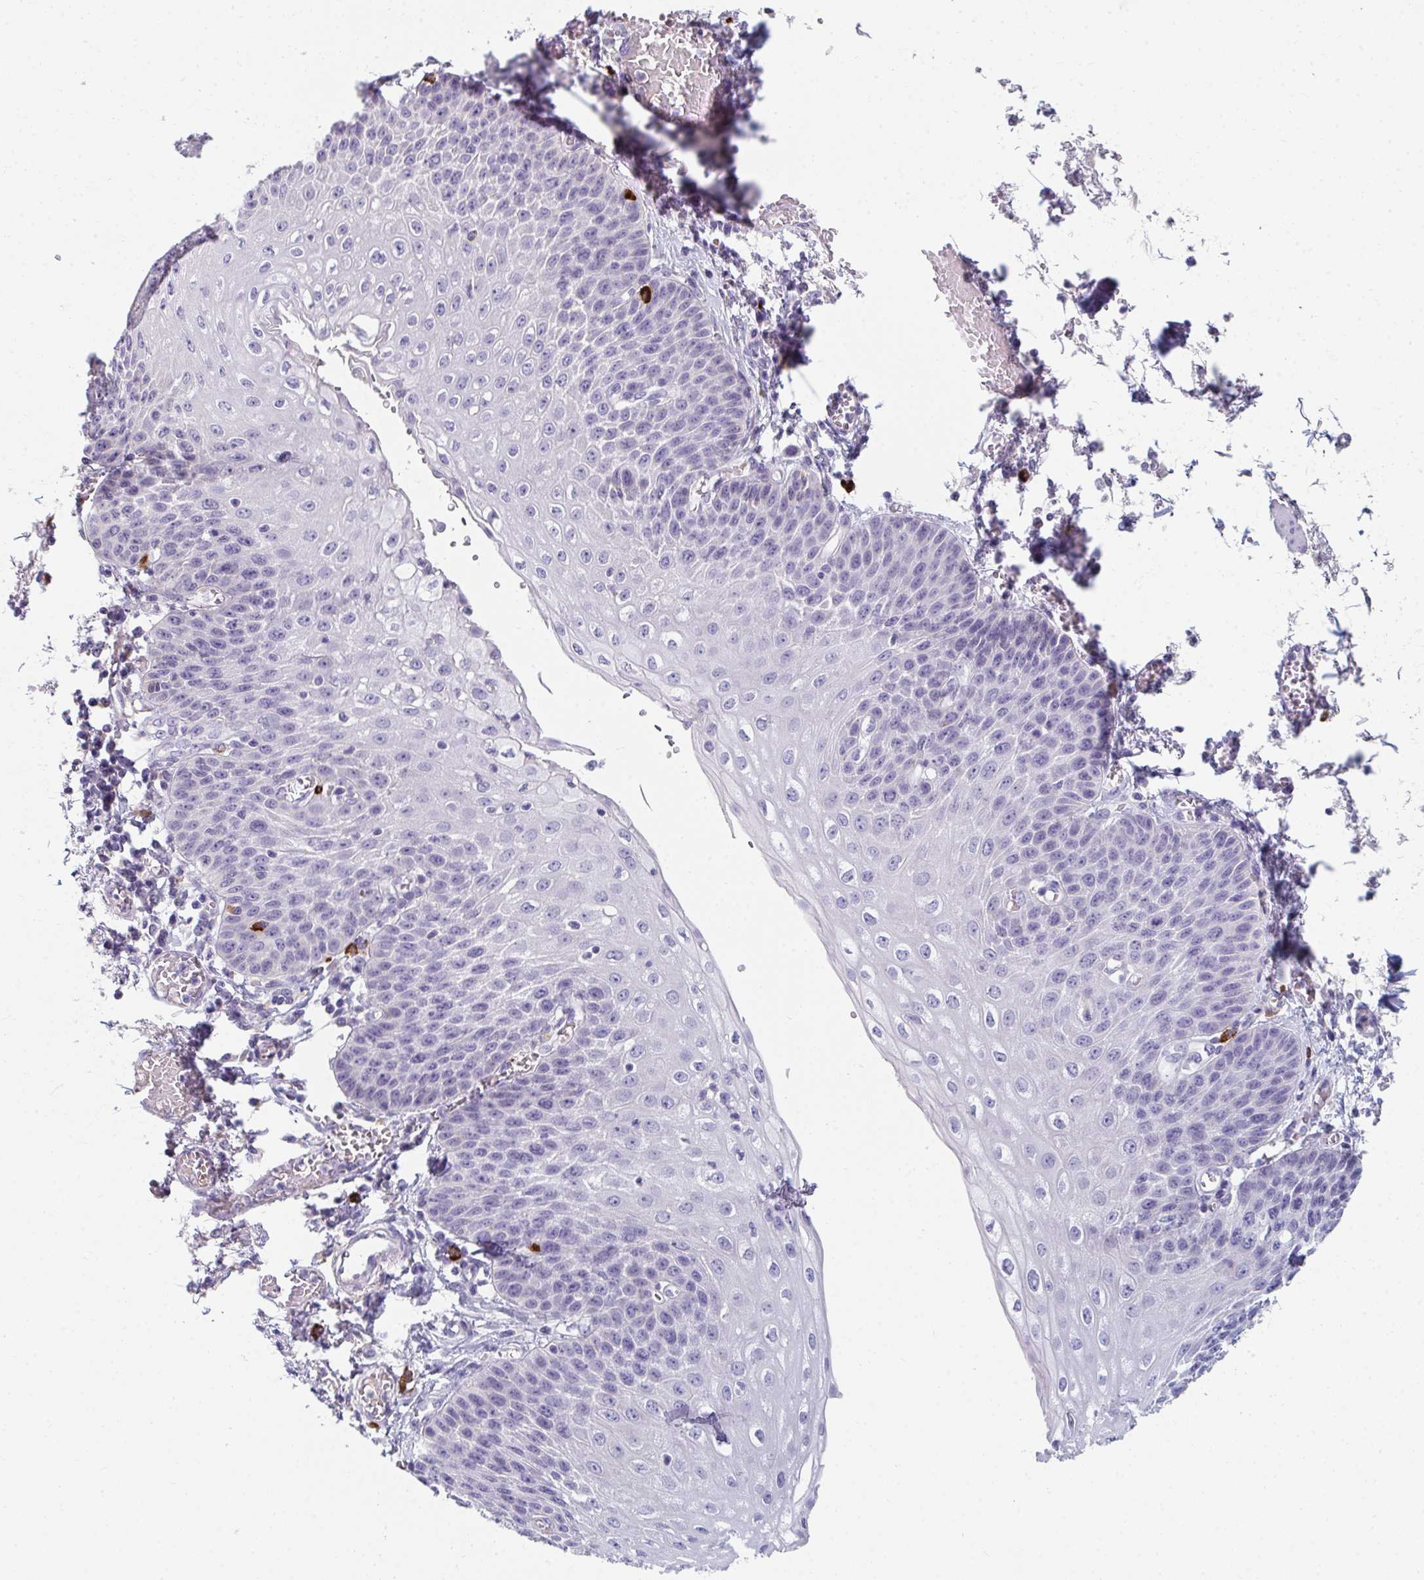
{"staining": {"intensity": "negative", "quantity": "none", "location": "none"}, "tissue": "esophagus", "cell_type": "Squamous epithelial cells", "image_type": "normal", "snomed": [{"axis": "morphology", "description": "Normal tissue, NOS"}, {"axis": "morphology", "description": "Adenocarcinoma, NOS"}, {"axis": "topography", "description": "Esophagus"}], "caption": "The immunohistochemistry image has no significant positivity in squamous epithelial cells of esophagus.", "gene": "EIF1AD", "patient": {"sex": "male", "age": 81}}